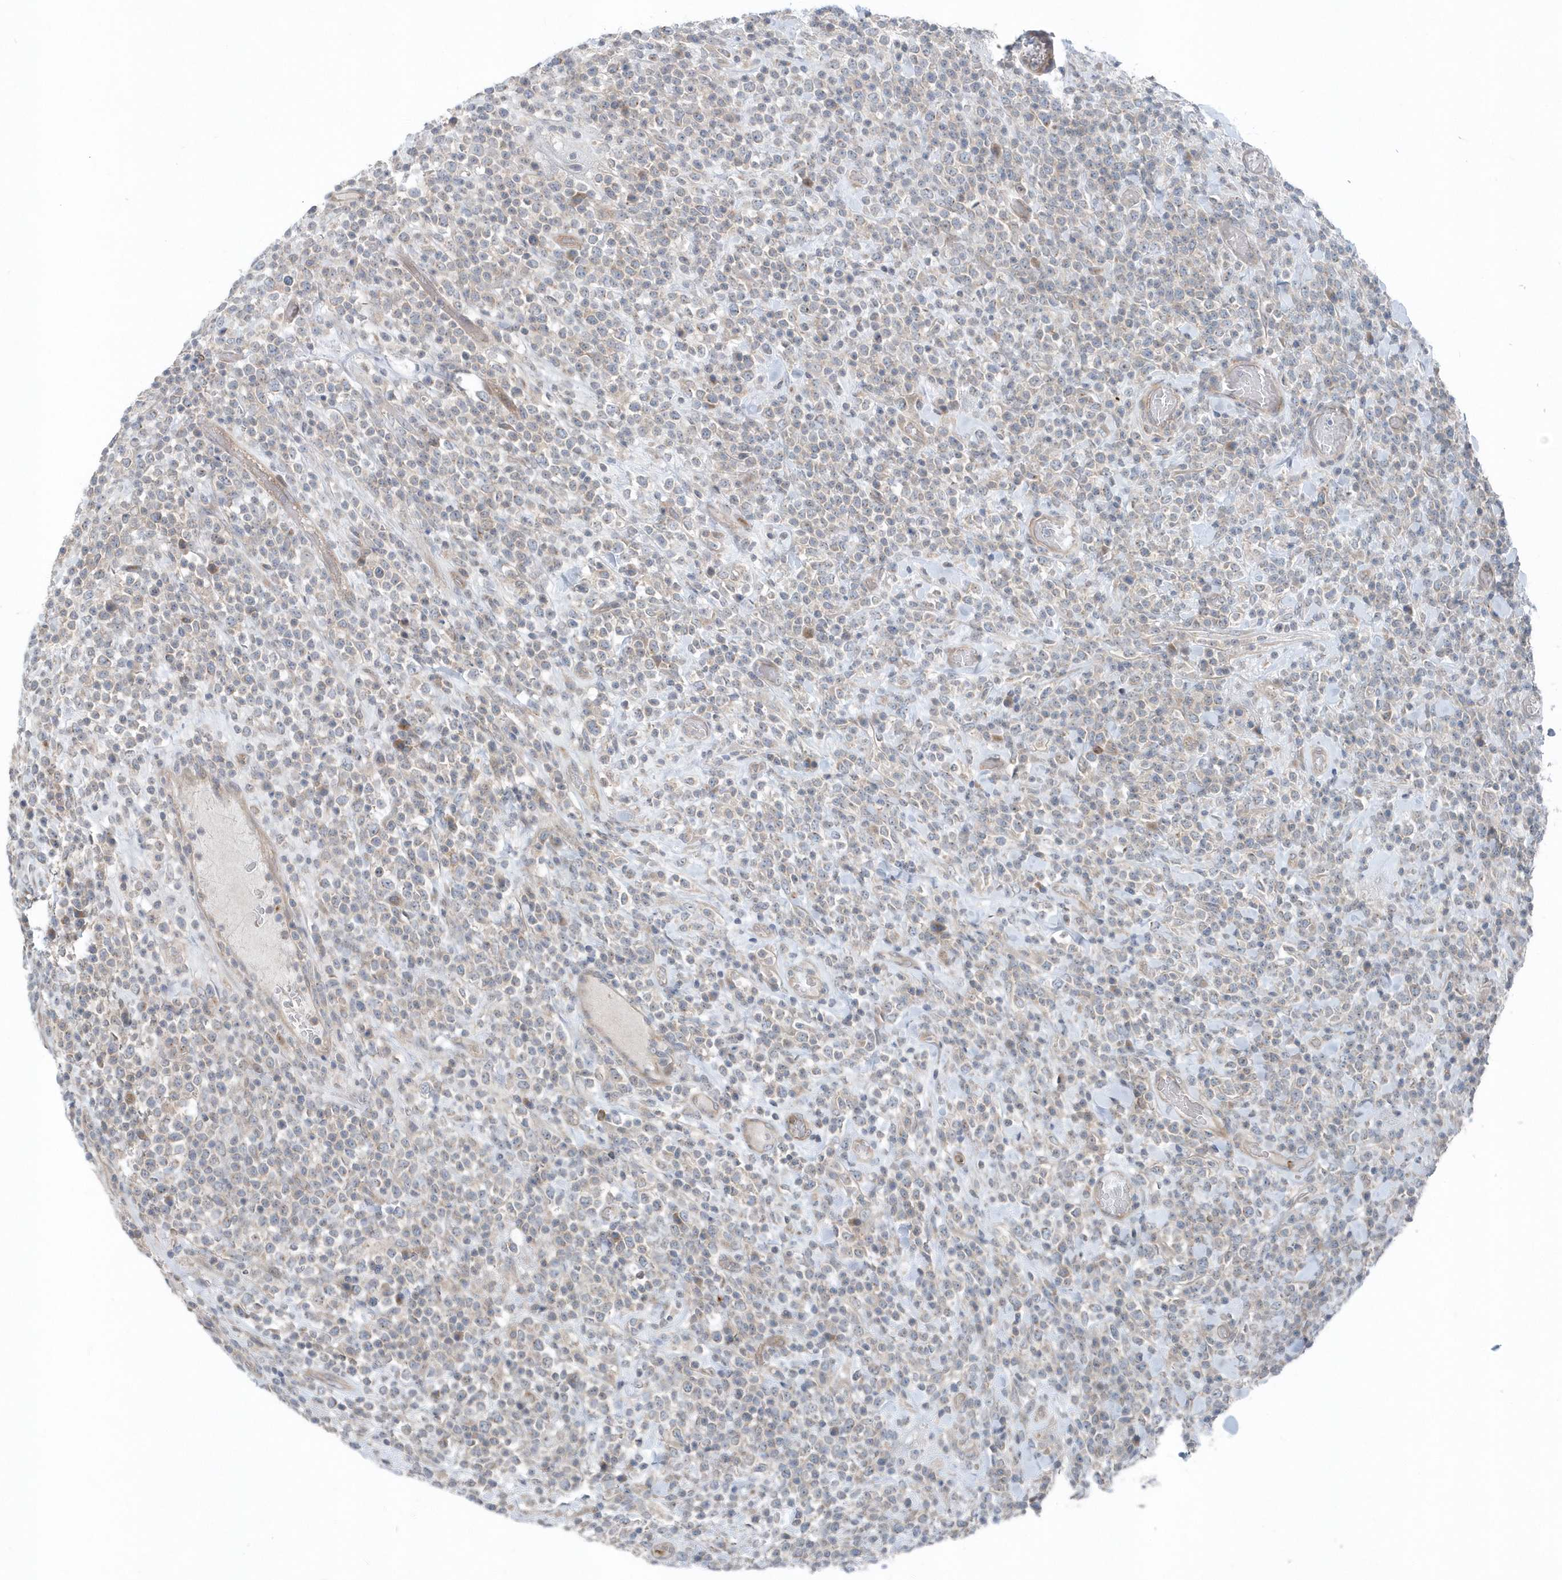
{"staining": {"intensity": "negative", "quantity": "none", "location": "none"}, "tissue": "lymphoma", "cell_type": "Tumor cells", "image_type": "cancer", "snomed": [{"axis": "morphology", "description": "Malignant lymphoma, non-Hodgkin's type, High grade"}, {"axis": "topography", "description": "Colon"}], "caption": "Immunohistochemistry histopathology image of neoplastic tissue: lymphoma stained with DAB (3,3'-diaminobenzidine) displays no significant protein positivity in tumor cells.", "gene": "MCC", "patient": {"sex": "female", "age": 53}}